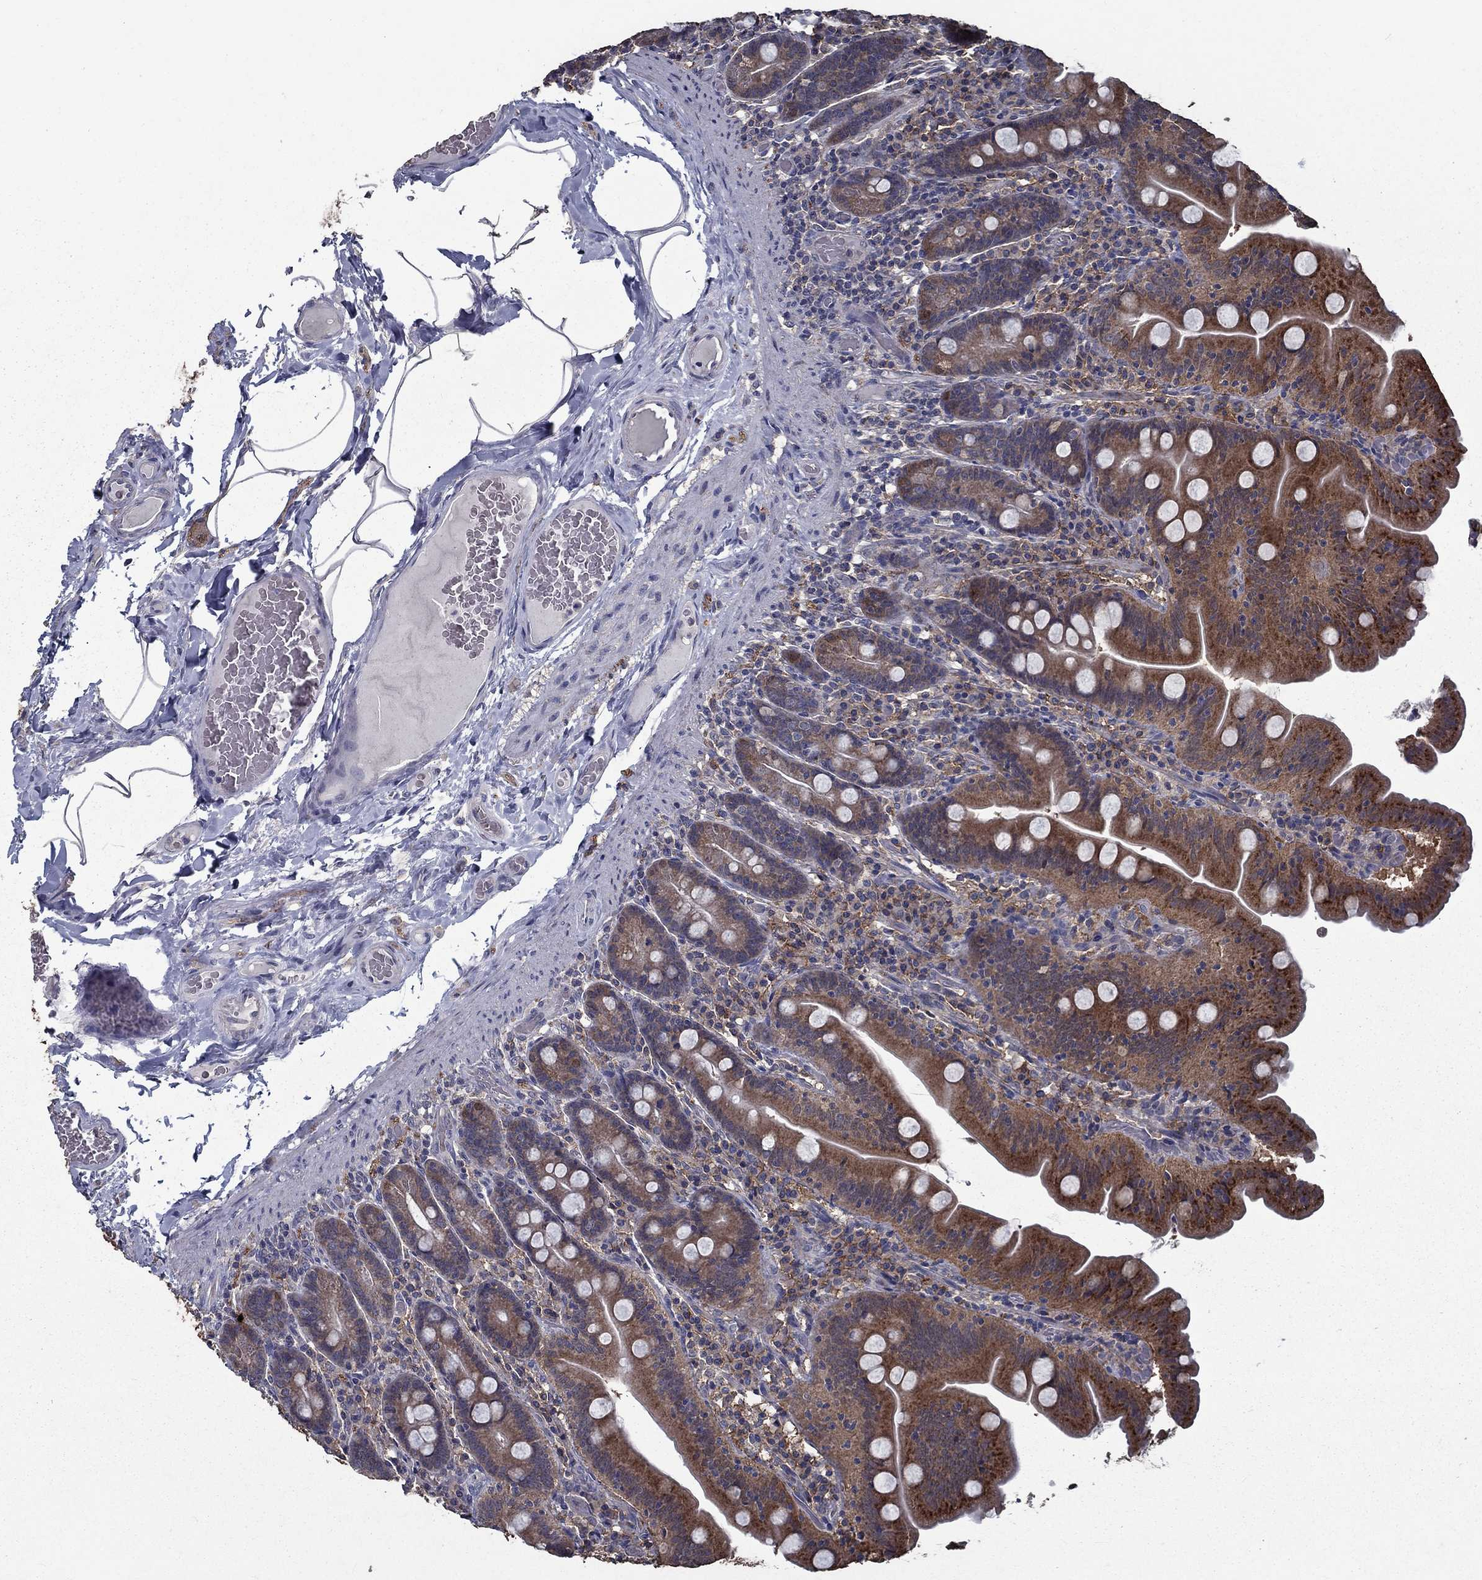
{"staining": {"intensity": "moderate", "quantity": ">75%", "location": "cytoplasmic/membranous"}, "tissue": "small intestine", "cell_type": "Glandular cells", "image_type": "normal", "snomed": [{"axis": "morphology", "description": "Normal tissue, NOS"}, {"axis": "topography", "description": "Small intestine"}], "caption": "This photomicrograph exhibits immunohistochemistry (IHC) staining of normal human small intestine, with medium moderate cytoplasmic/membranous staining in about >75% of glandular cells.", "gene": "SLC44A1", "patient": {"sex": "male", "age": 37}}